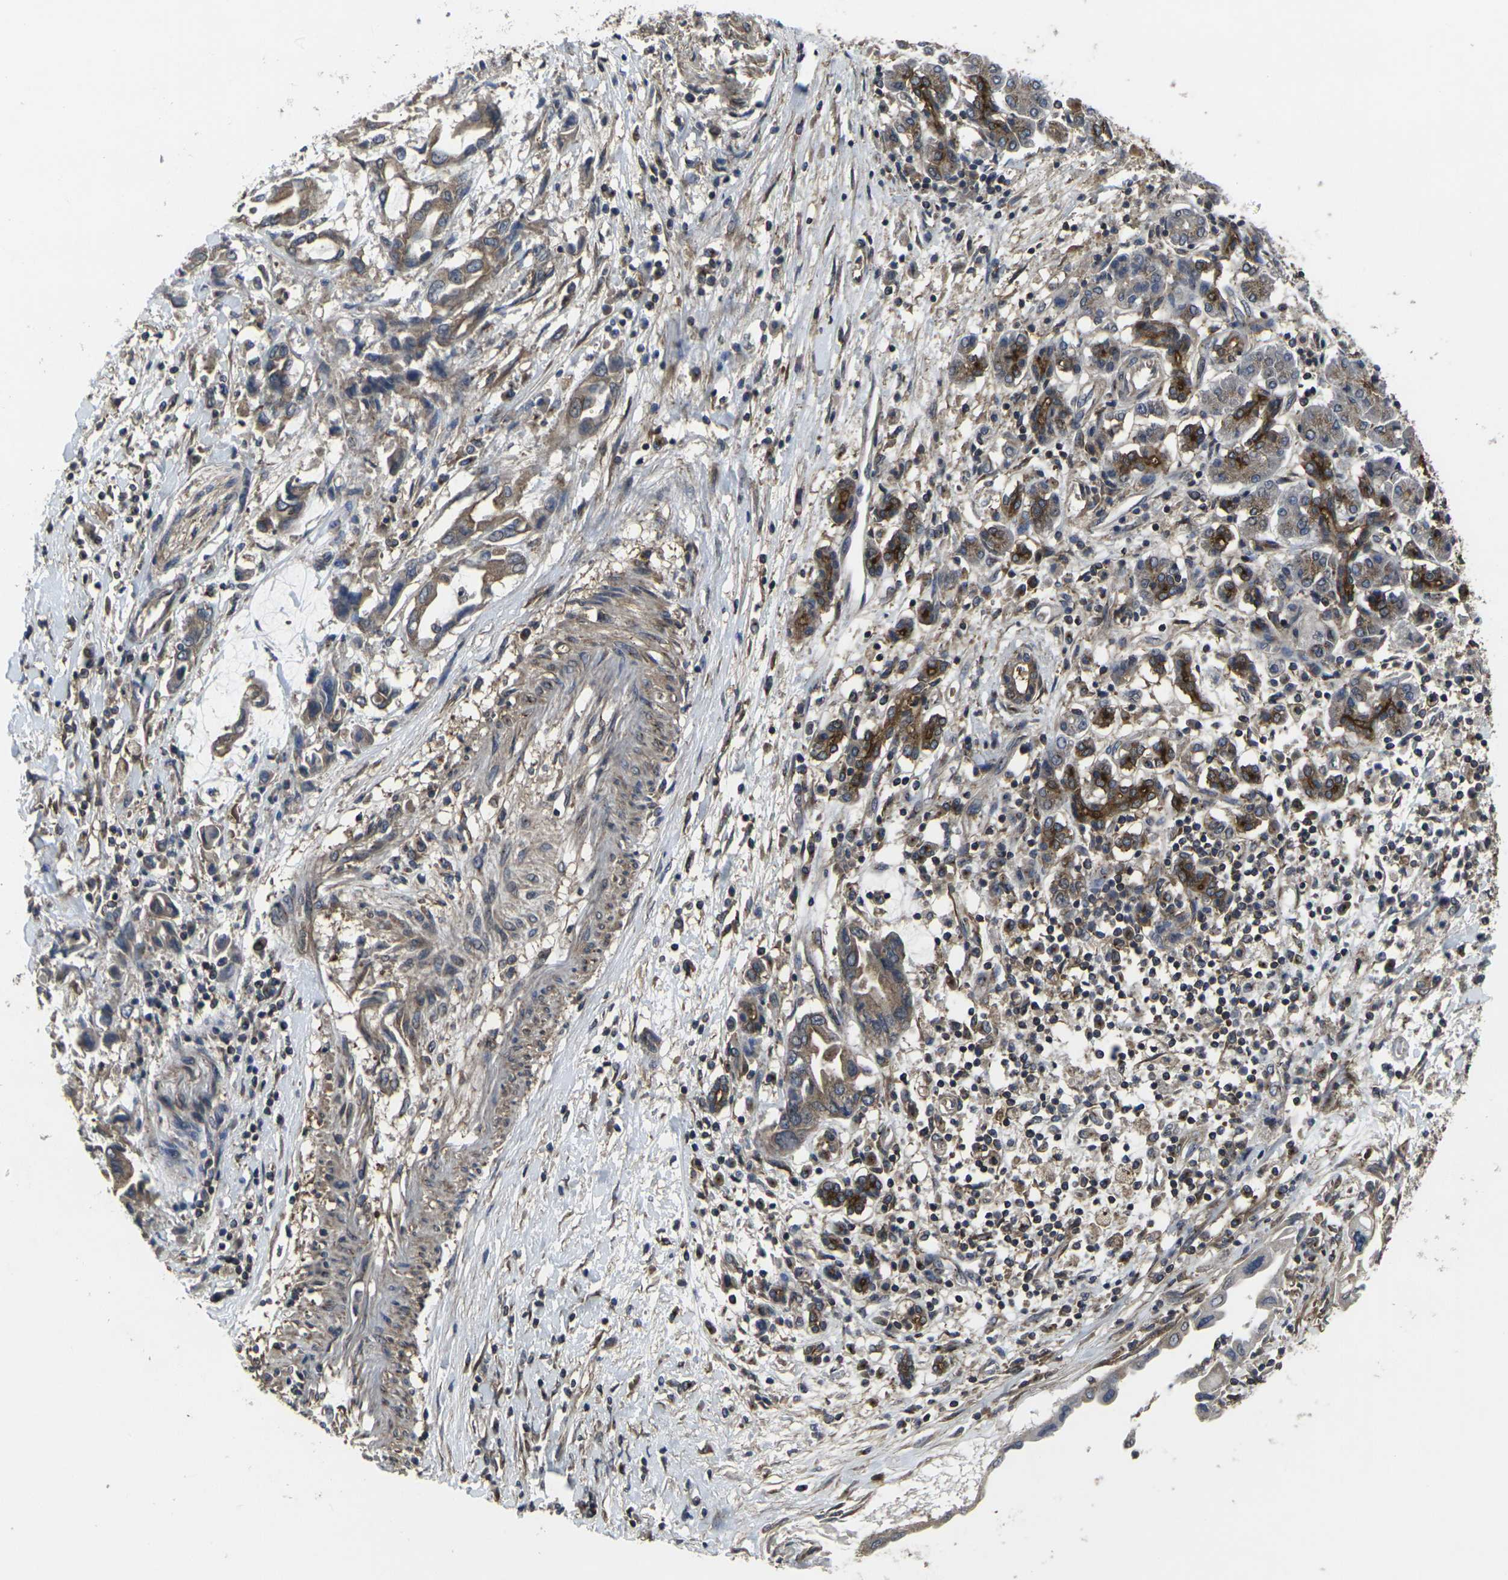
{"staining": {"intensity": "moderate", "quantity": ">75%", "location": "cytoplasmic/membranous"}, "tissue": "pancreatic cancer", "cell_type": "Tumor cells", "image_type": "cancer", "snomed": [{"axis": "morphology", "description": "Adenocarcinoma, NOS"}, {"axis": "topography", "description": "Pancreas"}], "caption": "This is an image of immunohistochemistry staining of pancreatic adenocarcinoma, which shows moderate staining in the cytoplasmic/membranous of tumor cells.", "gene": "PRKACB", "patient": {"sex": "female", "age": 57}}